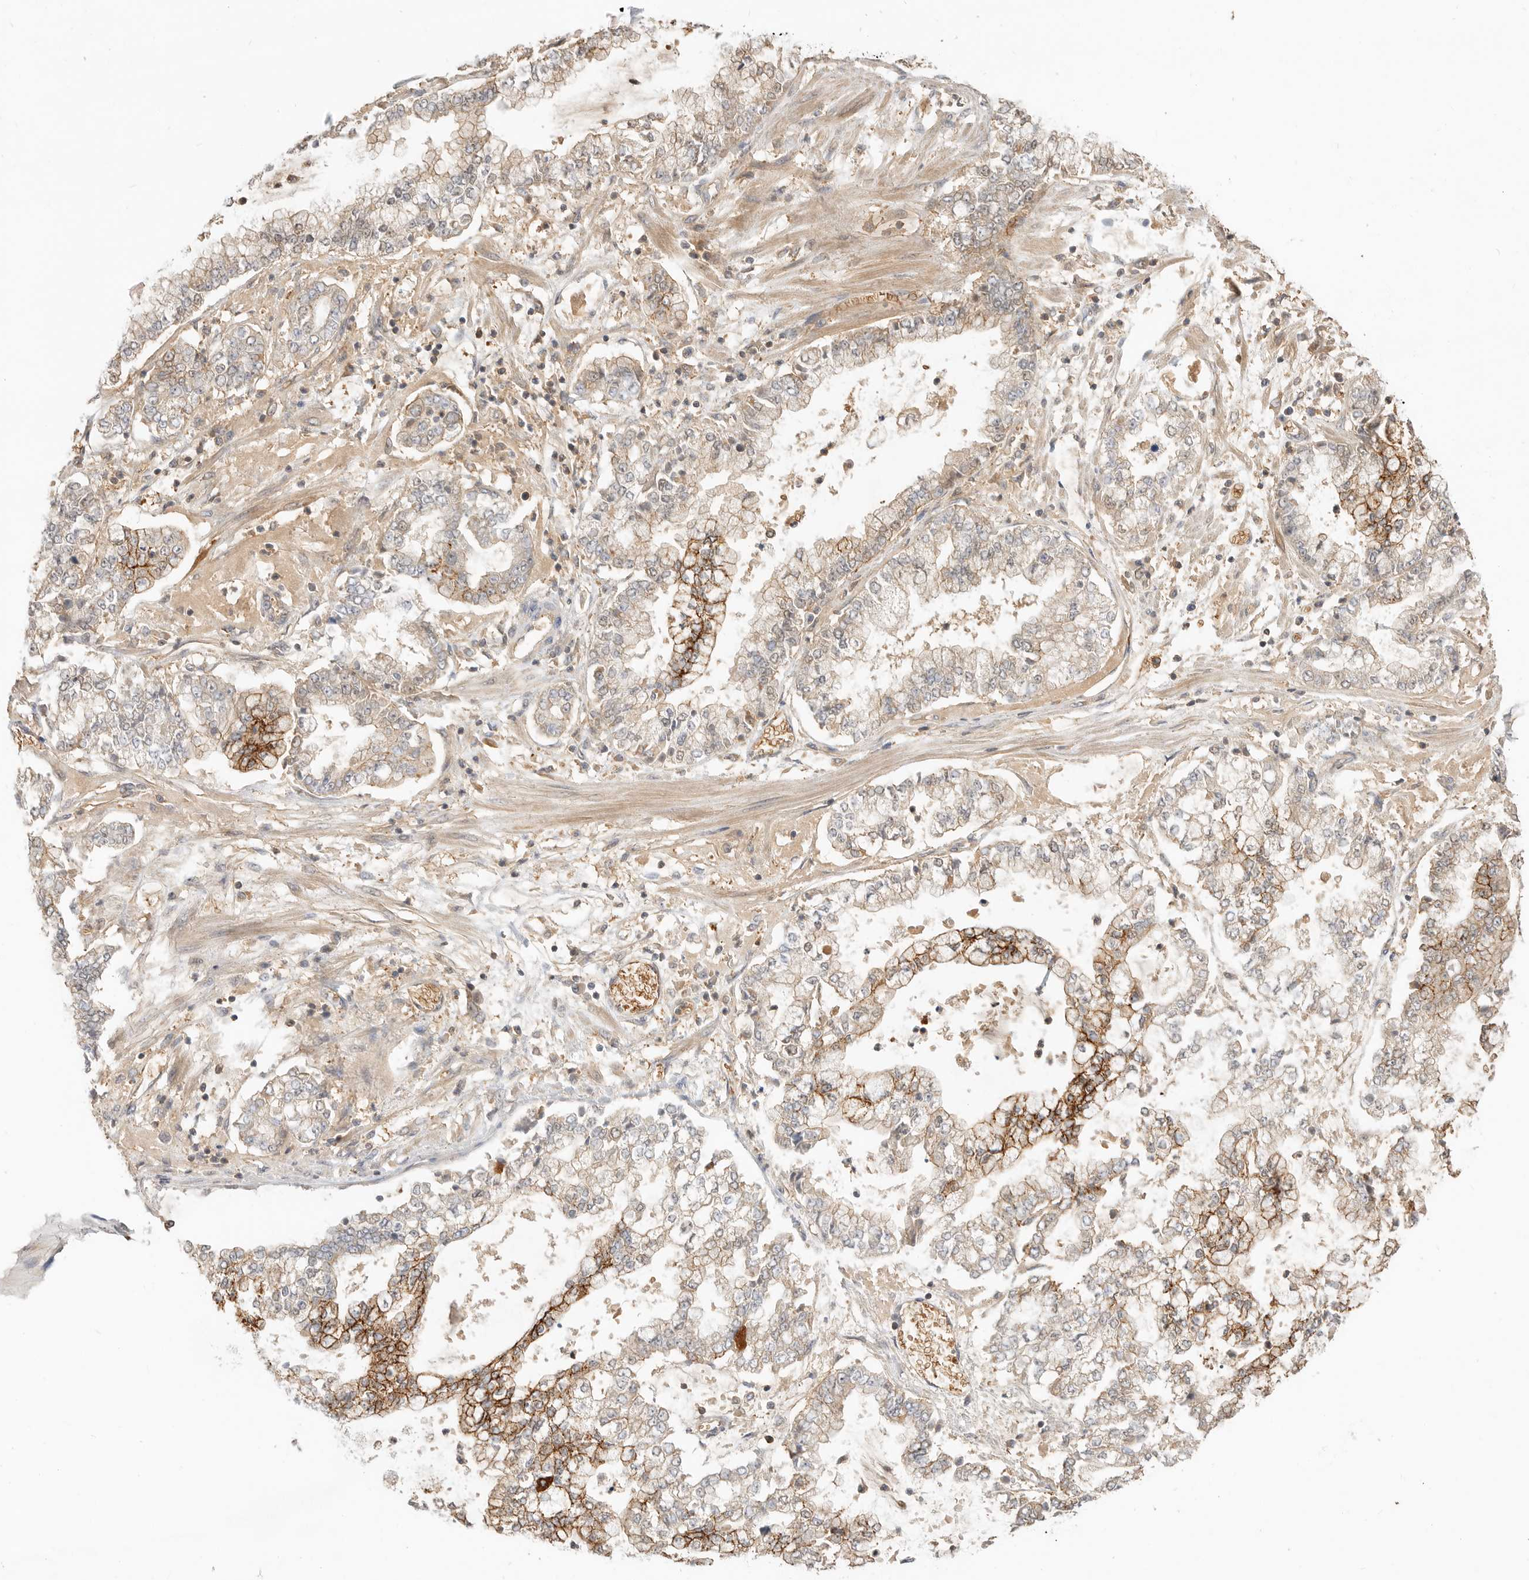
{"staining": {"intensity": "strong", "quantity": "25%-75%", "location": "cytoplasmic/membranous"}, "tissue": "stomach cancer", "cell_type": "Tumor cells", "image_type": "cancer", "snomed": [{"axis": "morphology", "description": "Adenocarcinoma, NOS"}, {"axis": "topography", "description": "Stomach"}], "caption": "A histopathology image of stomach cancer stained for a protein shows strong cytoplasmic/membranous brown staining in tumor cells.", "gene": "CLDN12", "patient": {"sex": "male", "age": 76}}